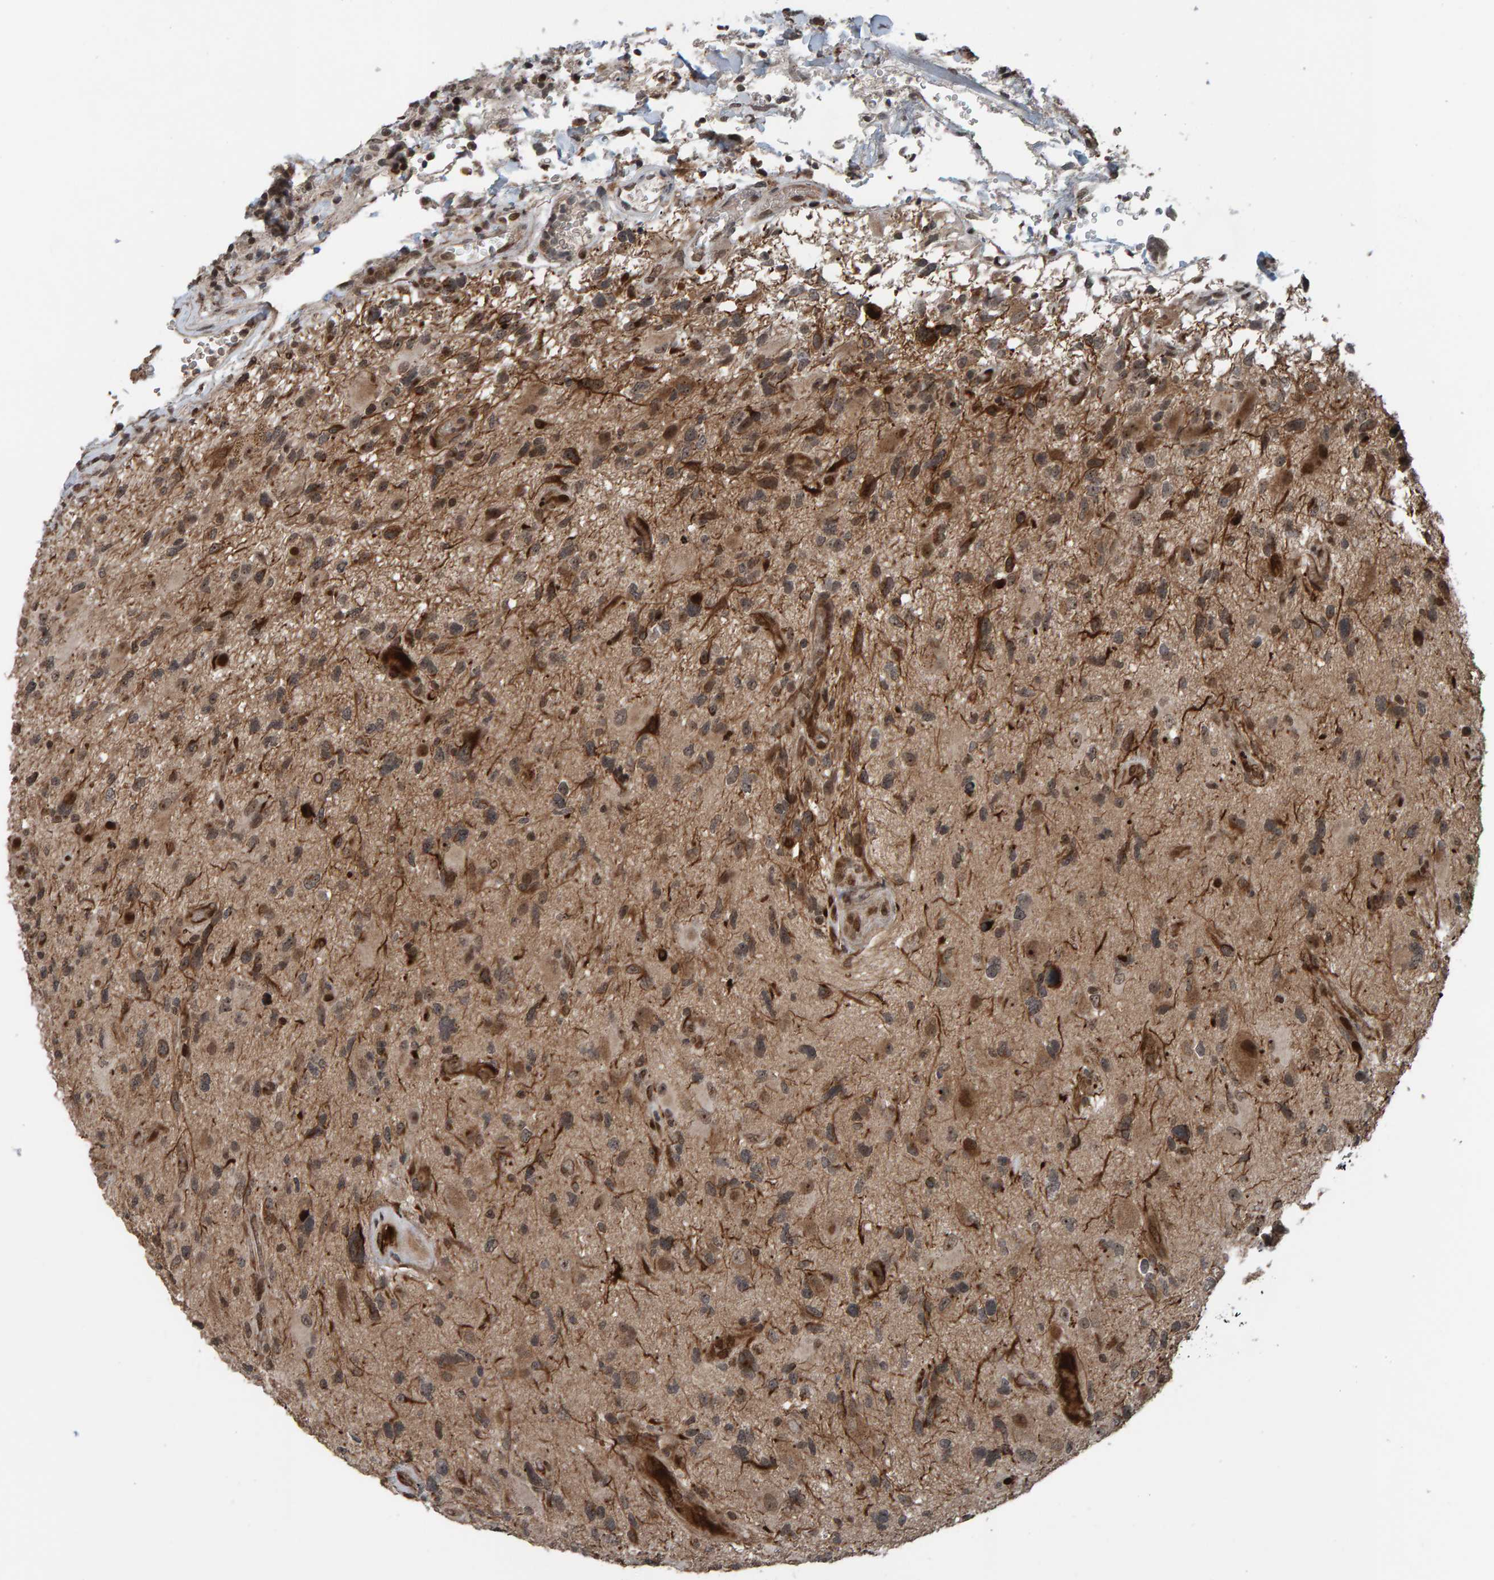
{"staining": {"intensity": "moderate", "quantity": ">75%", "location": "cytoplasmic/membranous"}, "tissue": "glioma", "cell_type": "Tumor cells", "image_type": "cancer", "snomed": [{"axis": "morphology", "description": "Glioma, malignant, High grade"}, {"axis": "topography", "description": "Brain"}], "caption": "A medium amount of moderate cytoplasmic/membranous expression is present in approximately >75% of tumor cells in glioma tissue.", "gene": "ZNF366", "patient": {"sex": "male", "age": 33}}